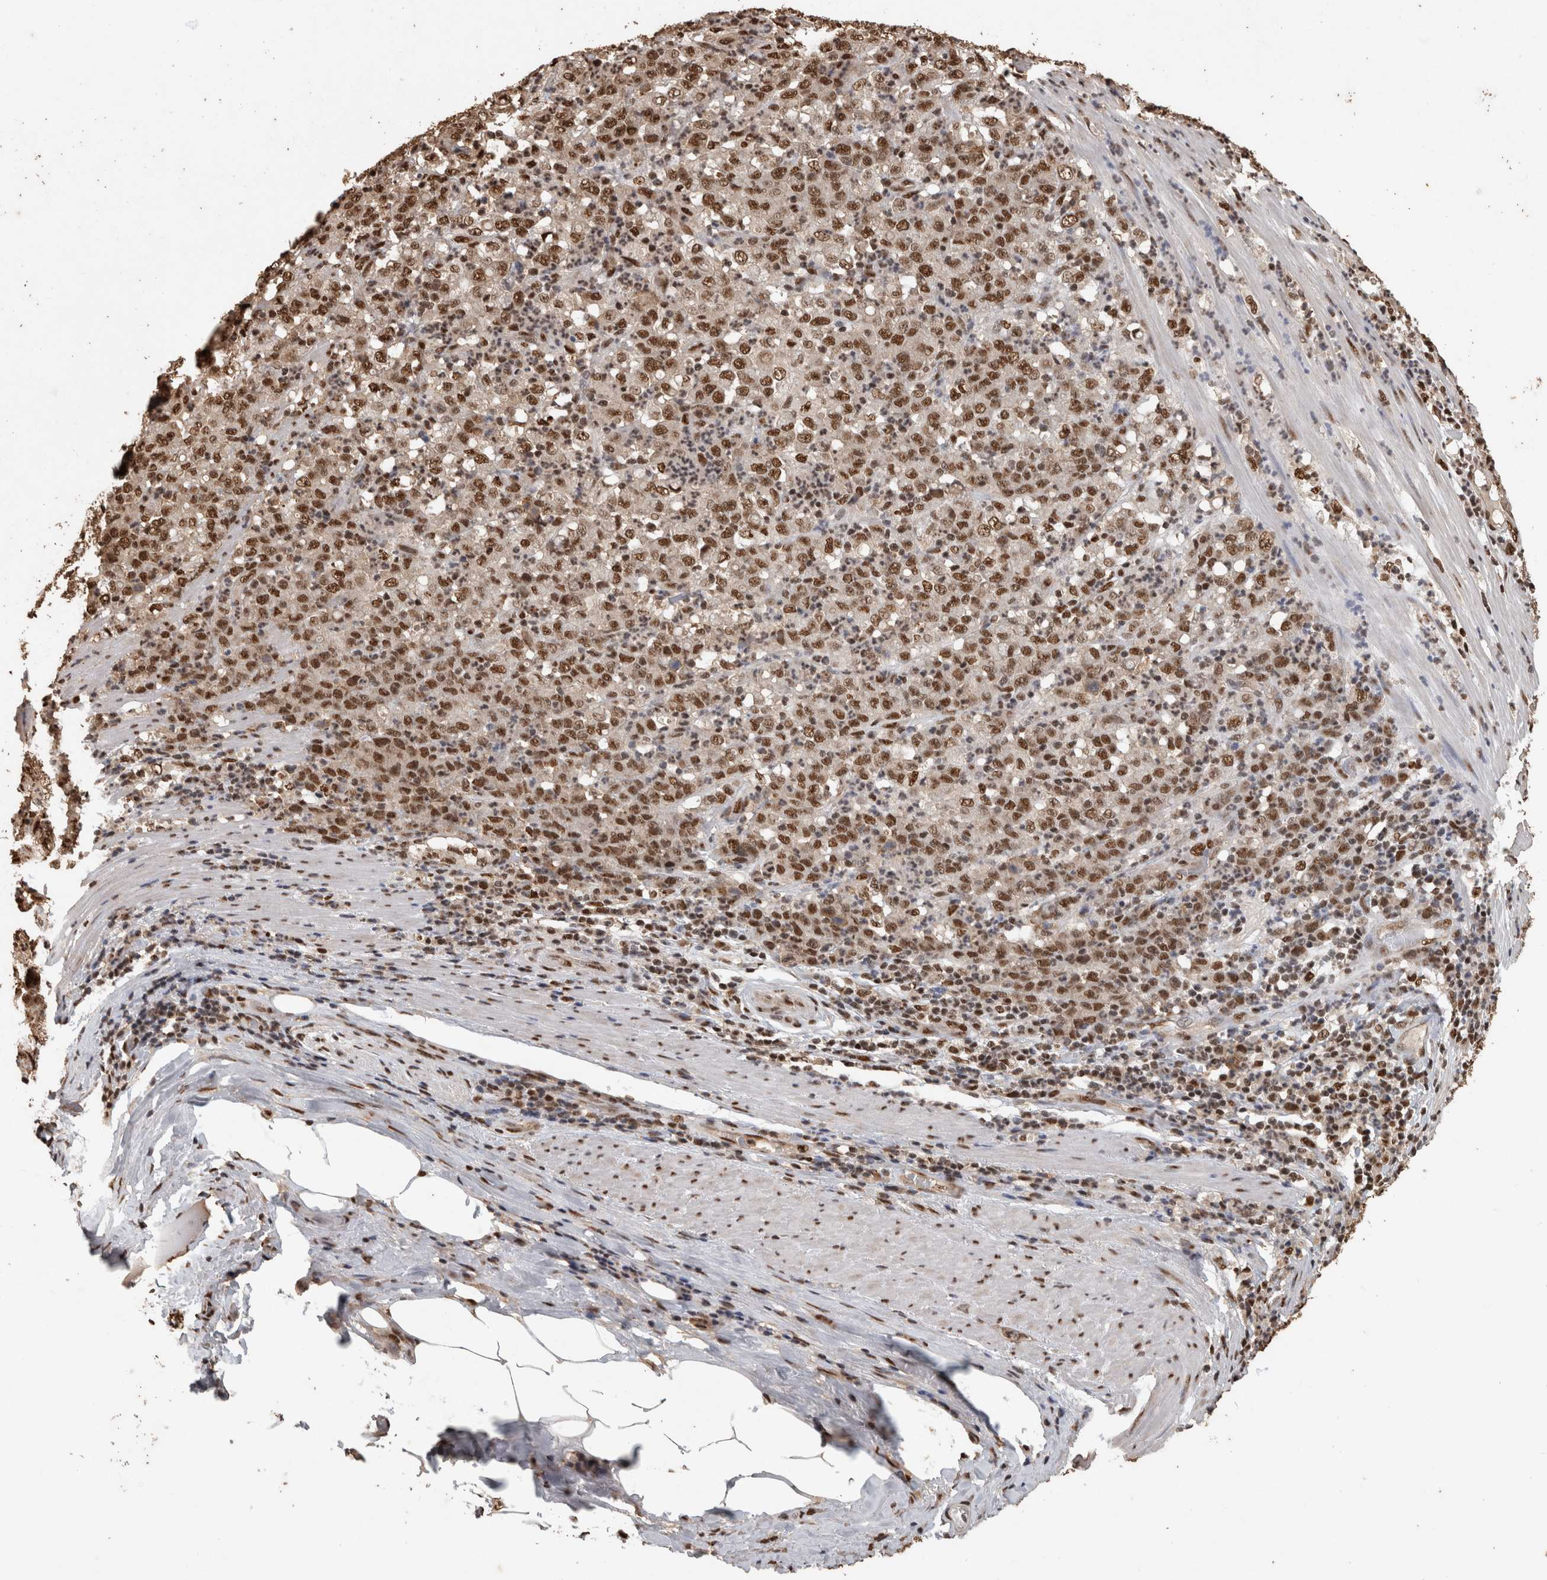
{"staining": {"intensity": "moderate", "quantity": ">75%", "location": "nuclear"}, "tissue": "stomach cancer", "cell_type": "Tumor cells", "image_type": "cancer", "snomed": [{"axis": "morphology", "description": "Adenocarcinoma, NOS"}, {"axis": "topography", "description": "Stomach, lower"}], "caption": "Immunohistochemistry (IHC) (DAB) staining of human stomach cancer displays moderate nuclear protein positivity in about >75% of tumor cells.", "gene": "RAD50", "patient": {"sex": "female", "age": 71}}